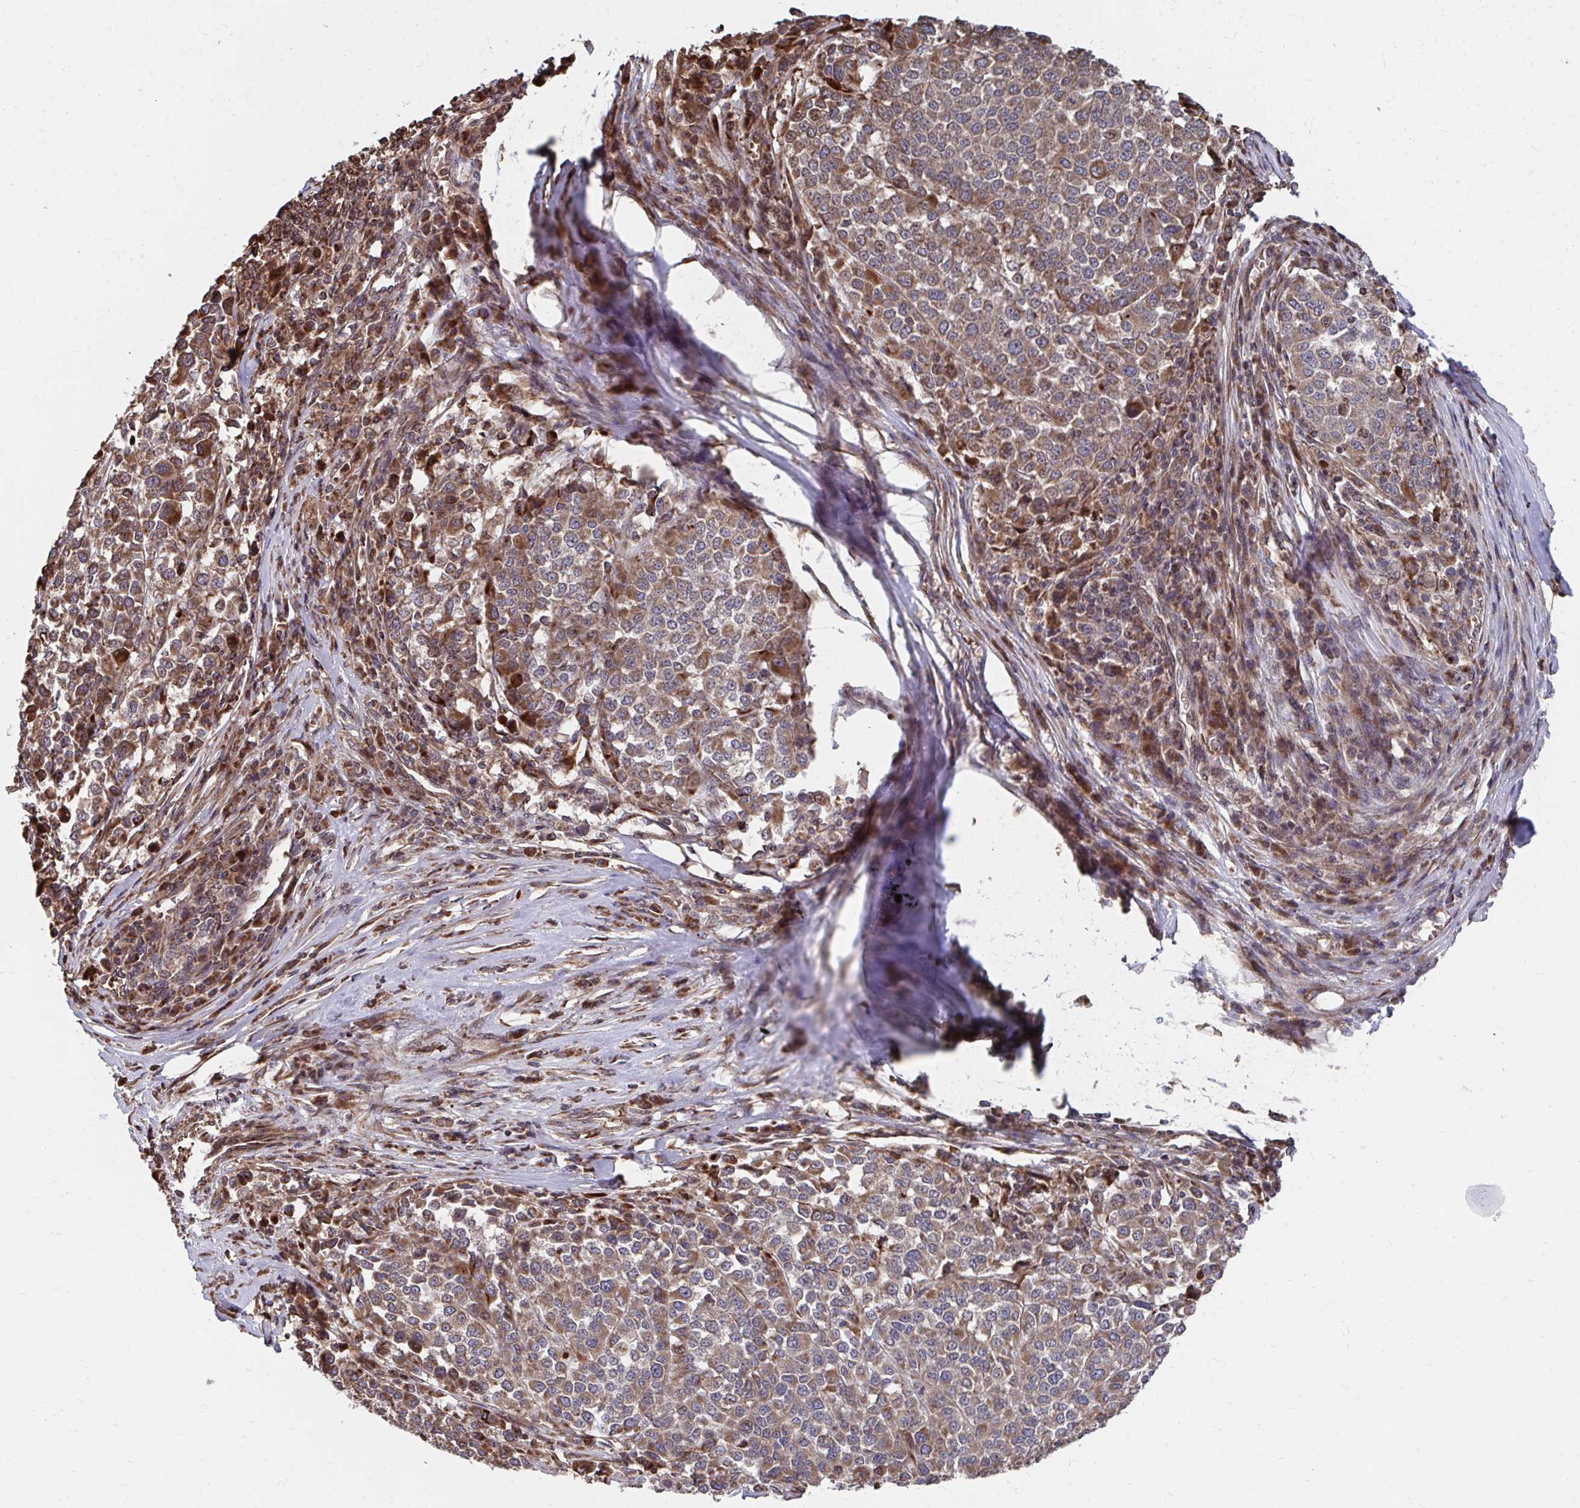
{"staining": {"intensity": "moderate", "quantity": ">75%", "location": "cytoplasmic/membranous"}, "tissue": "melanoma", "cell_type": "Tumor cells", "image_type": "cancer", "snomed": [{"axis": "morphology", "description": "Malignant melanoma, Metastatic site"}, {"axis": "topography", "description": "Lymph node"}], "caption": "Protein staining shows moderate cytoplasmic/membranous staining in approximately >75% of tumor cells in melanoma. Nuclei are stained in blue.", "gene": "FAM89A", "patient": {"sex": "male", "age": 44}}